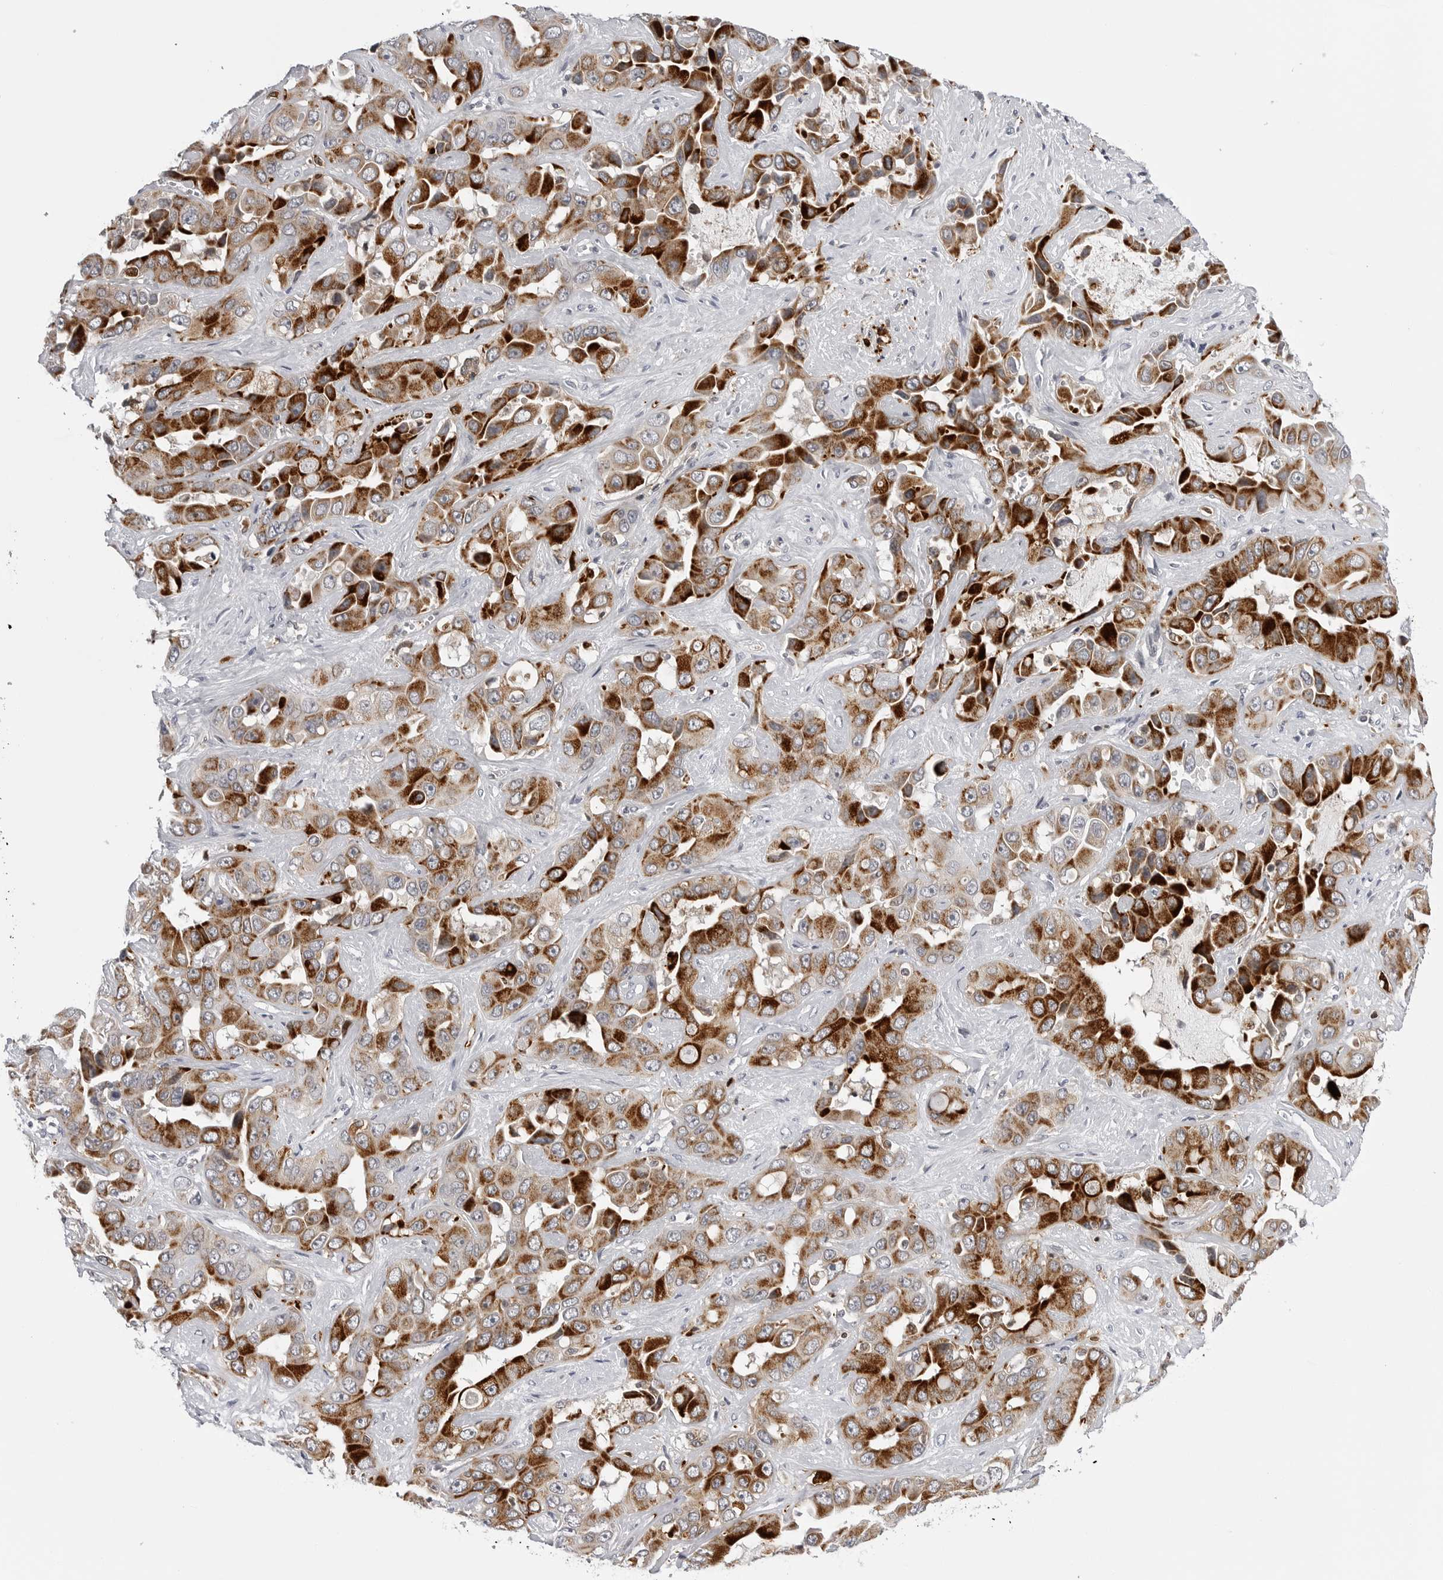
{"staining": {"intensity": "strong", "quantity": ">75%", "location": "cytoplasmic/membranous"}, "tissue": "liver cancer", "cell_type": "Tumor cells", "image_type": "cancer", "snomed": [{"axis": "morphology", "description": "Cholangiocarcinoma"}, {"axis": "topography", "description": "Liver"}], "caption": "An immunohistochemistry histopathology image of tumor tissue is shown. Protein staining in brown highlights strong cytoplasmic/membranous positivity in liver cancer (cholangiocarcinoma) within tumor cells. (brown staining indicates protein expression, while blue staining denotes nuclei).", "gene": "CDK20", "patient": {"sex": "female", "age": 52}}